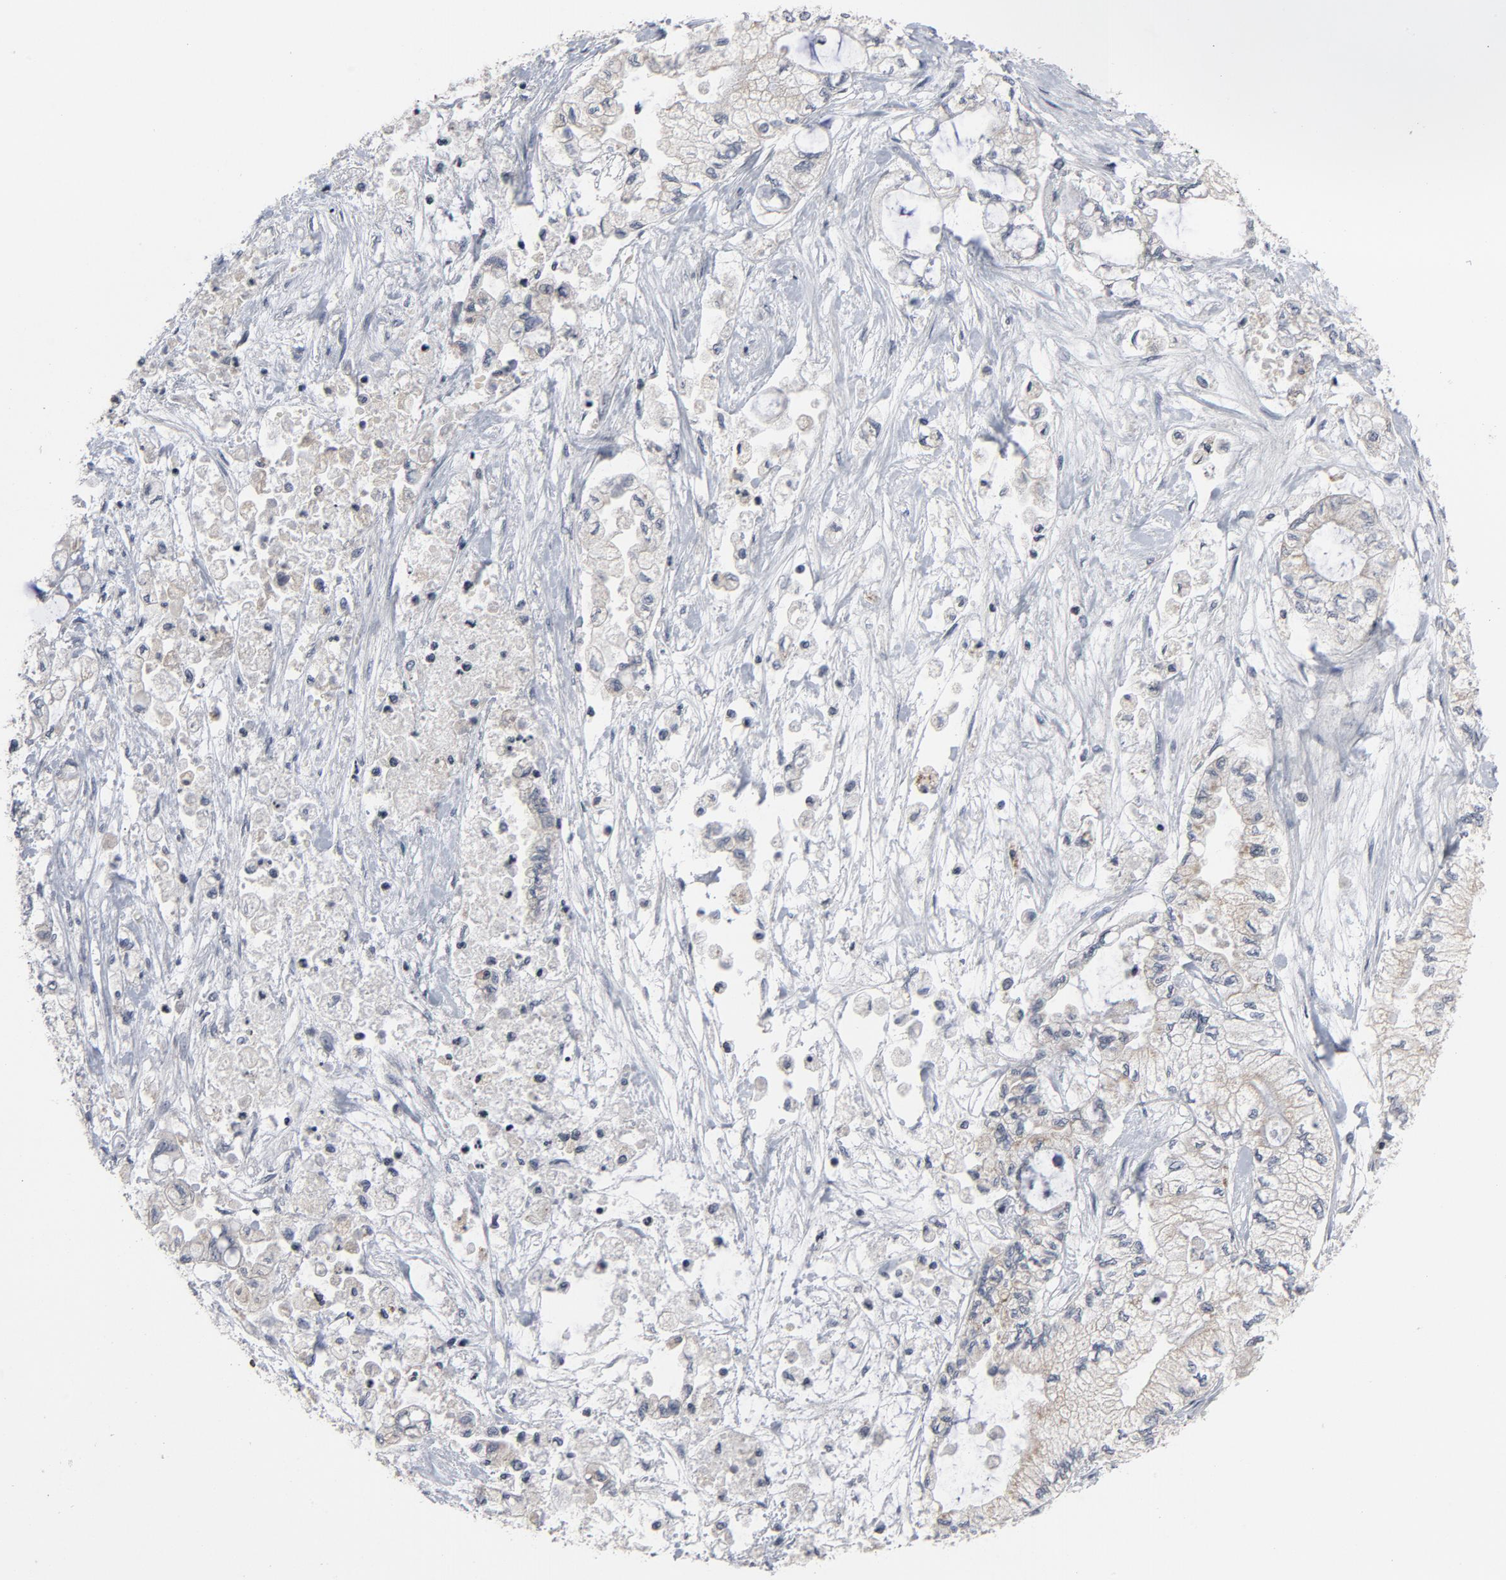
{"staining": {"intensity": "moderate", "quantity": "25%-75%", "location": "cytoplasmic/membranous"}, "tissue": "pancreatic cancer", "cell_type": "Tumor cells", "image_type": "cancer", "snomed": [{"axis": "morphology", "description": "Adenocarcinoma, NOS"}, {"axis": "topography", "description": "Pancreas"}], "caption": "Pancreatic cancer stained with a brown dye demonstrates moderate cytoplasmic/membranous positive staining in about 25%-75% of tumor cells.", "gene": "TCL1A", "patient": {"sex": "male", "age": 79}}